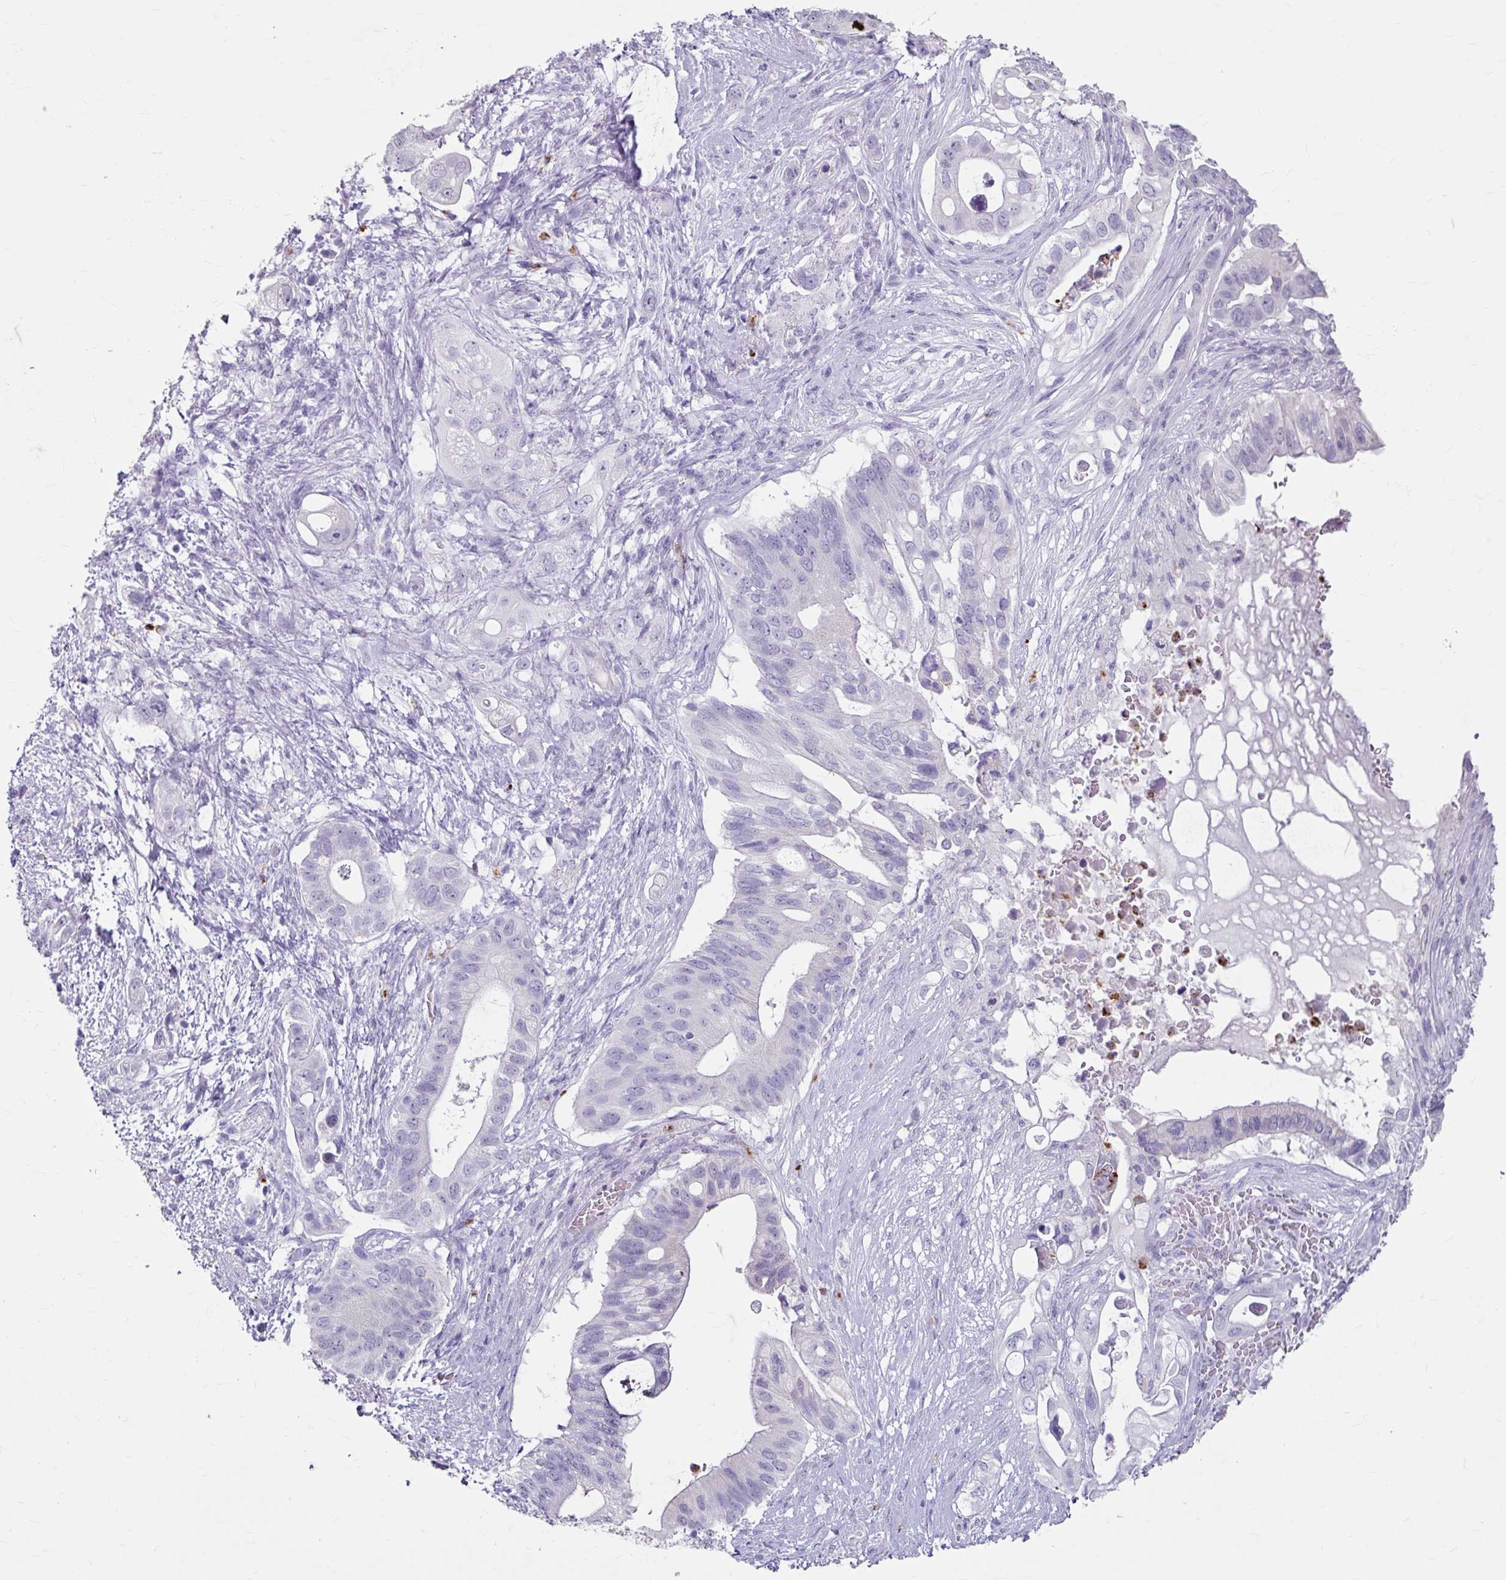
{"staining": {"intensity": "negative", "quantity": "none", "location": "none"}, "tissue": "pancreatic cancer", "cell_type": "Tumor cells", "image_type": "cancer", "snomed": [{"axis": "morphology", "description": "Adenocarcinoma, NOS"}, {"axis": "topography", "description": "Pancreas"}], "caption": "DAB (3,3'-diaminobenzidine) immunohistochemical staining of human pancreatic cancer reveals no significant expression in tumor cells.", "gene": "ANKRD1", "patient": {"sex": "female", "age": 72}}